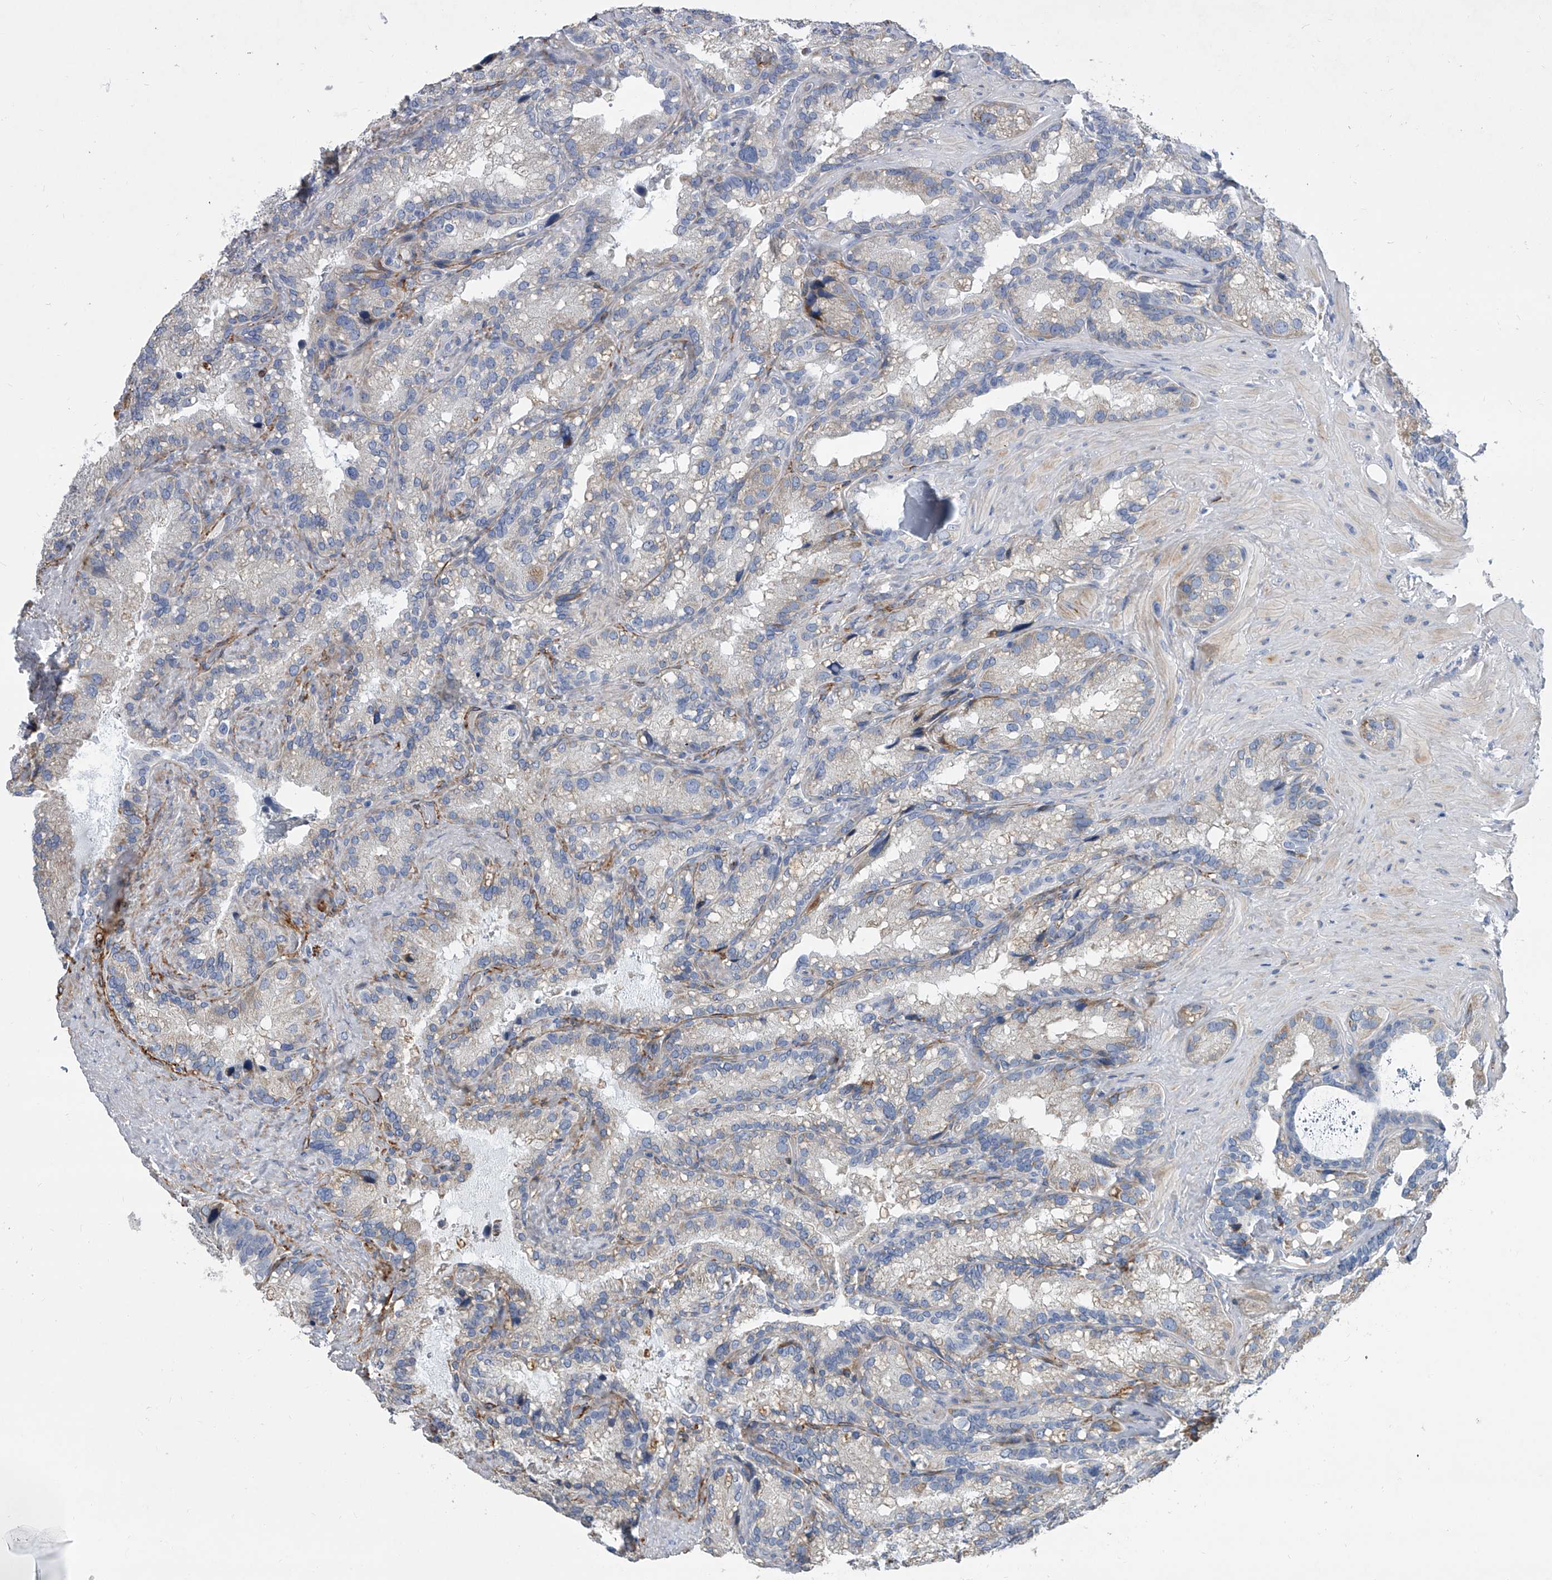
{"staining": {"intensity": "negative", "quantity": "none", "location": "none"}, "tissue": "seminal vesicle", "cell_type": "Glandular cells", "image_type": "normal", "snomed": [{"axis": "morphology", "description": "Normal tissue, NOS"}, {"axis": "topography", "description": "Prostate"}, {"axis": "topography", "description": "Seminal veicle"}], "caption": "DAB immunohistochemical staining of normal seminal vesicle shows no significant staining in glandular cells.", "gene": "ALG14", "patient": {"sex": "male", "age": 68}}